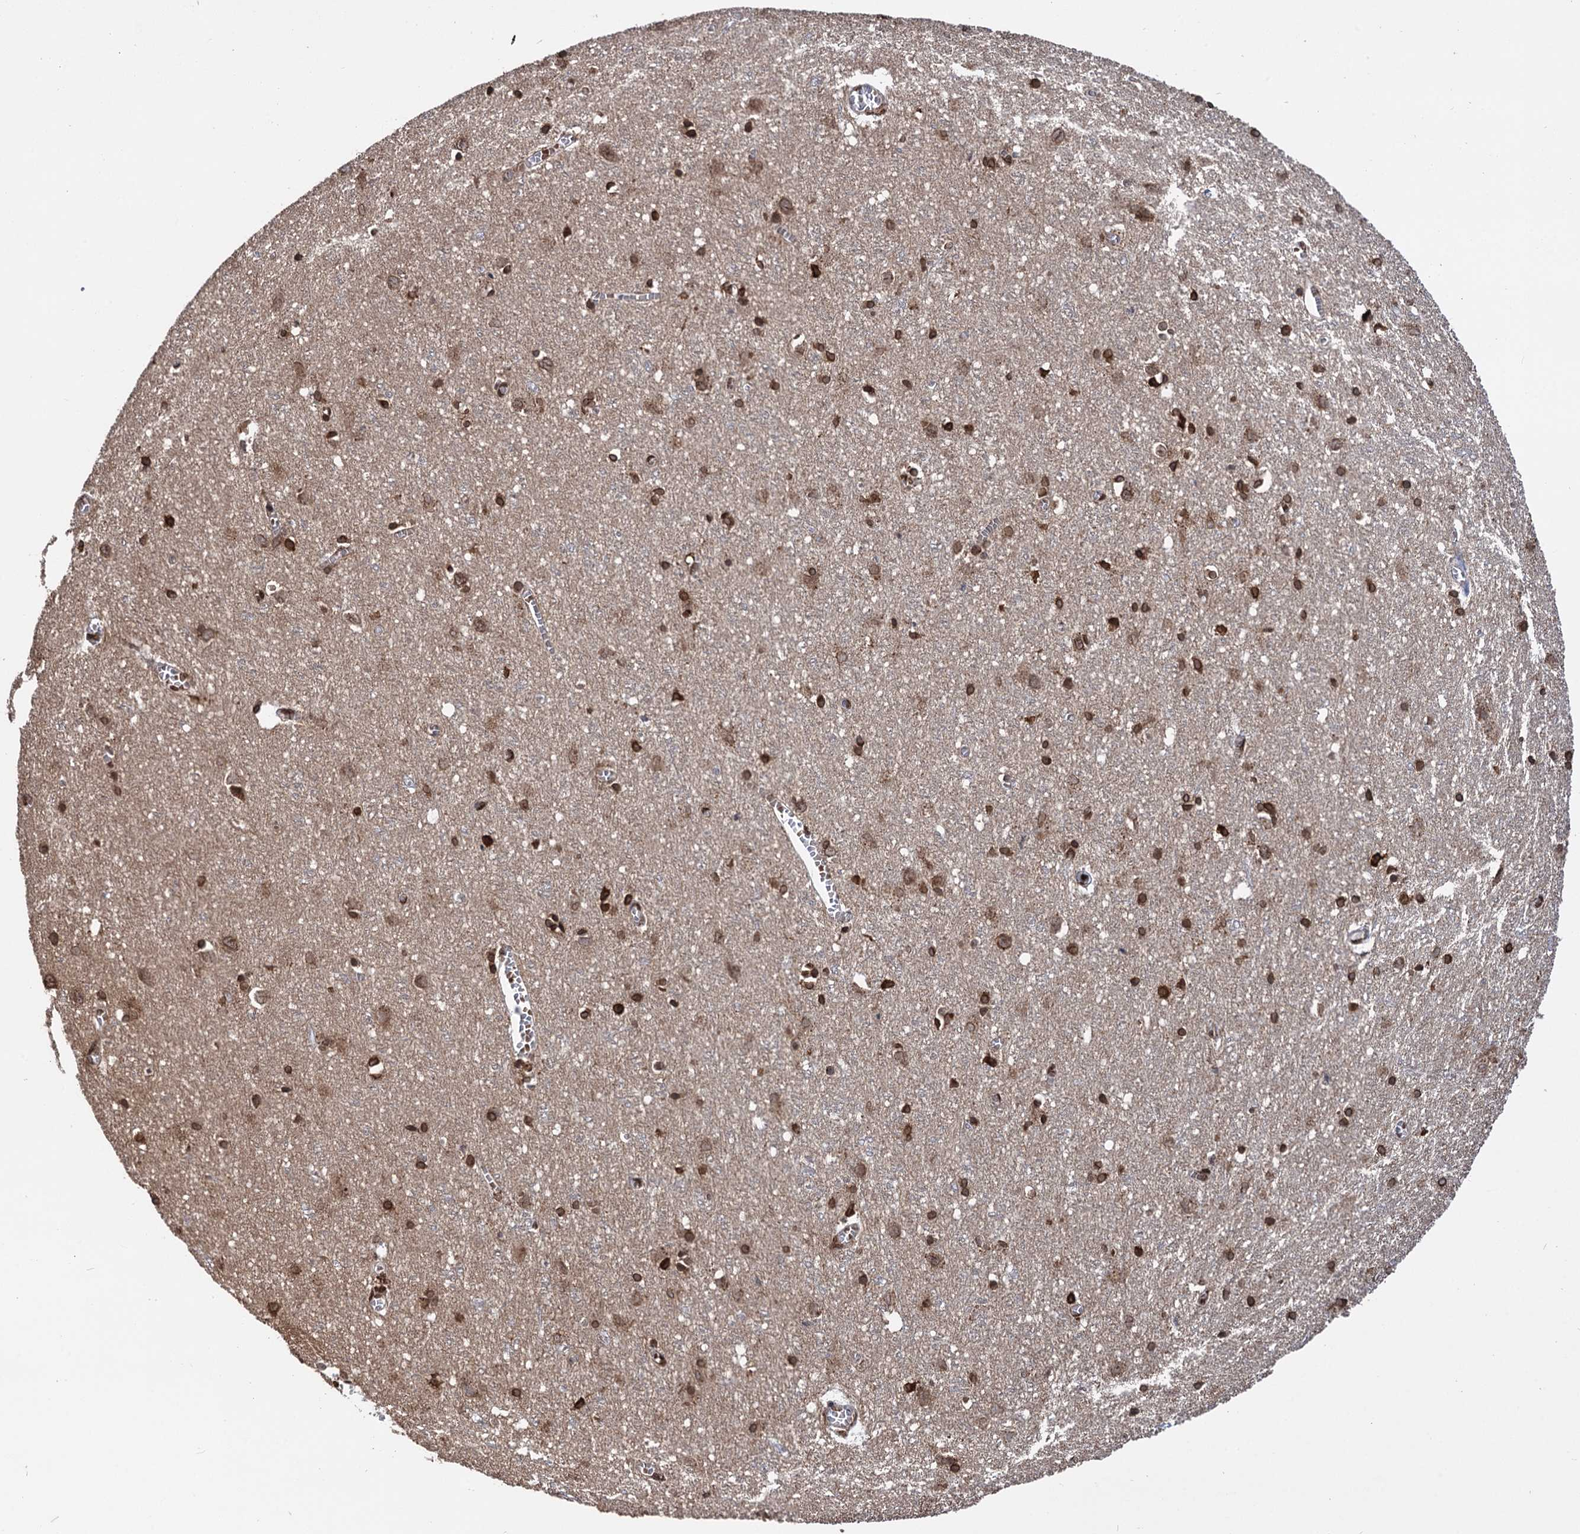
{"staining": {"intensity": "moderate", "quantity": ">75%", "location": "nuclear"}, "tissue": "cerebral cortex", "cell_type": "Endothelial cells", "image_type": "normal", "snomed": [{"axis": "morphology", "description": "Normal tissue, NOS"}, {"axis": "topography", "description": "Cerebral cortex"}], "caption": "Immunohistochemistry (IHC) photomicrograph of normal cerebral cortex stained for a protein (brown), which displays medium levels of moderate nuclear positivity in about >75% of endothelial cells.", "gene": "MESD", "patient": {"sex": "female", "age": 64}}